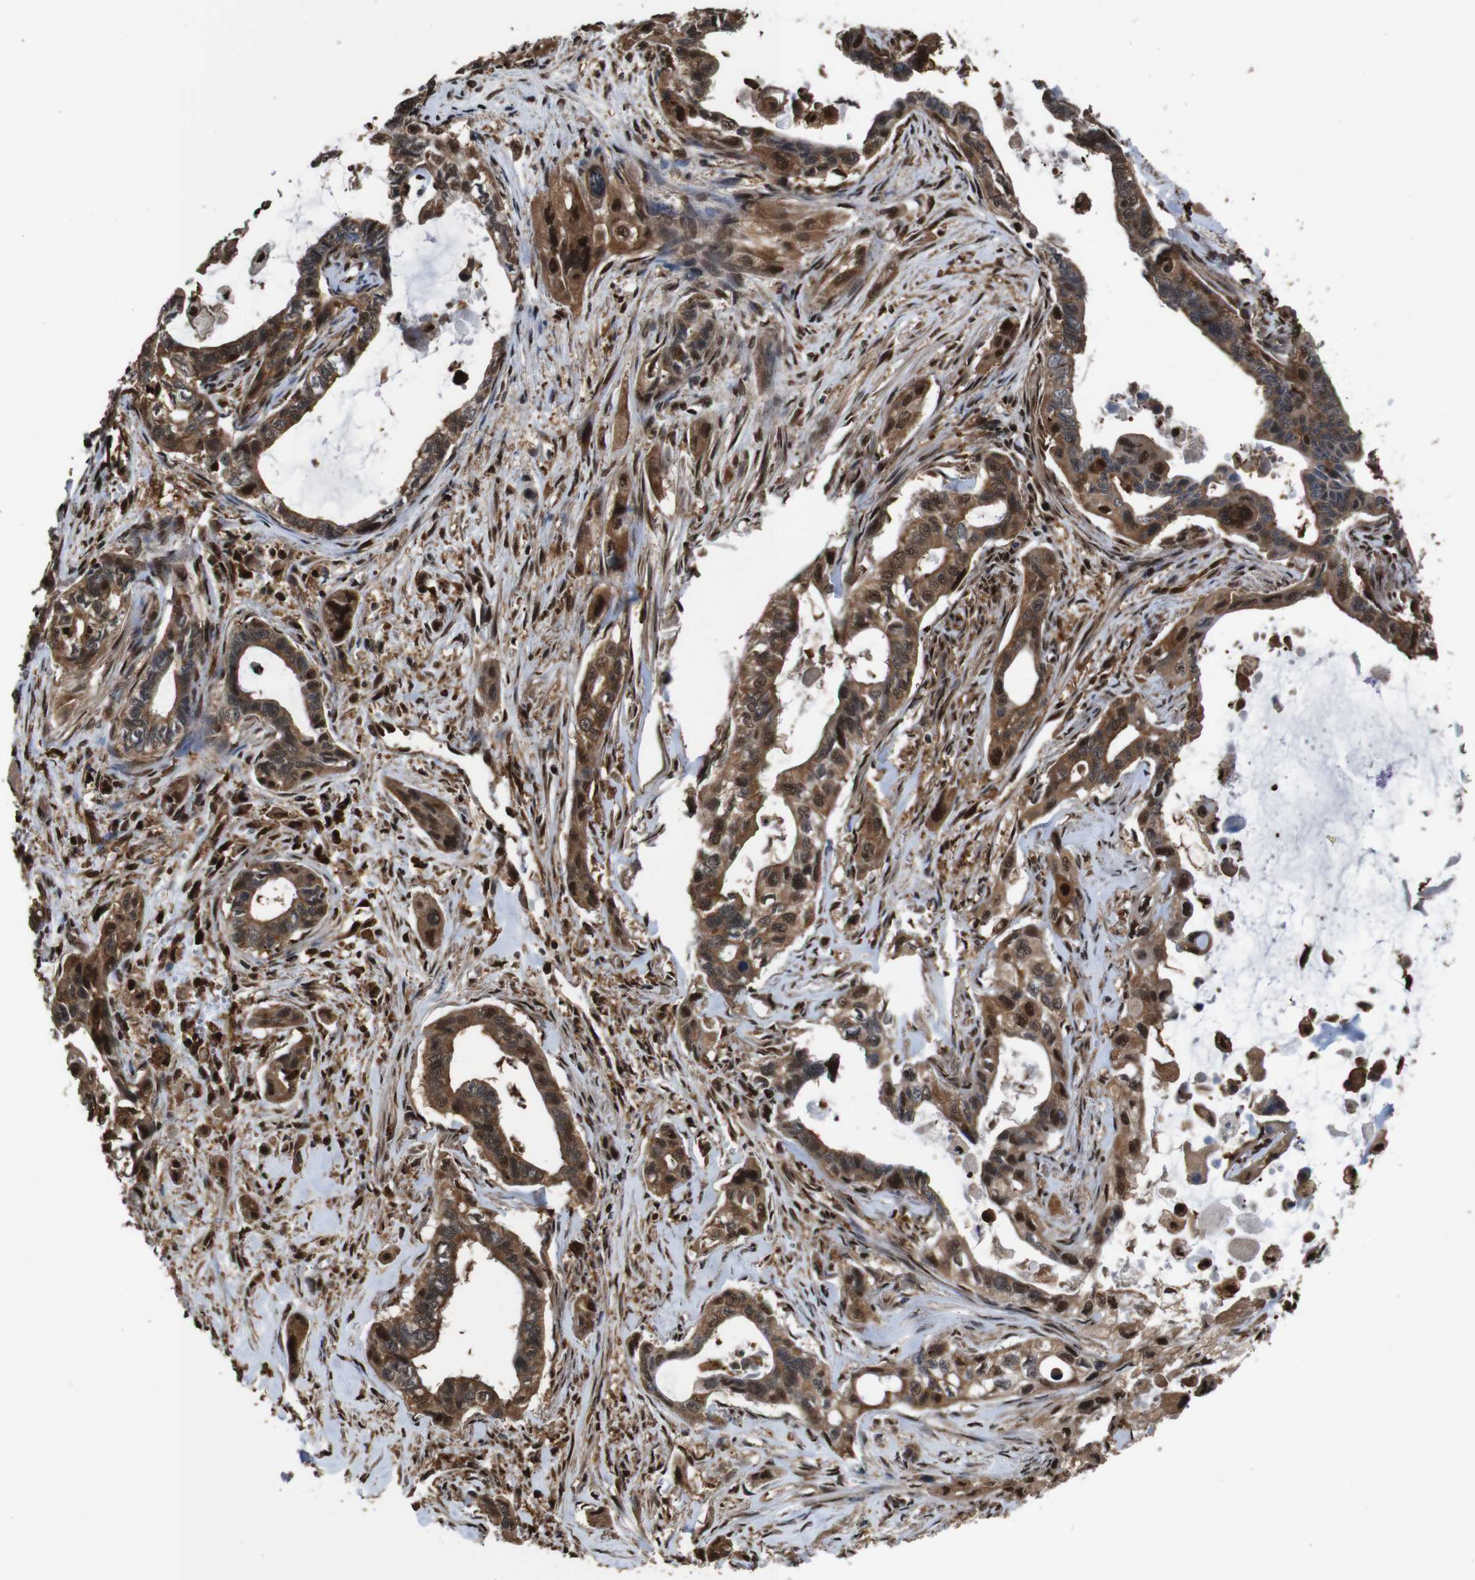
{"staining": {"intensity": "strong", "quantity": ">75%", "location": "cytoplasmic/membranous,nuclear"}, "tissue": "pancreatic cancer", "cell_type": "Tumor cells", "image_type": "cancer", "snomed": [{"axis": "morphology", "description": "Adenocarcinoma, NOS"}, {"axis": "topography", "description": "Pancreas"}], "caption": "A high amount of strong cytoplasmic/membranous and nuclear staining is present in approximately >75% of tumor cells in pancreatic adenocarcinoma tissue. Immunohistochemistry (ihc) stains the protein in brown and the nuclei are stained blue.", "gene": "VCP", "patient": {"sex": "male", "age": 73}}